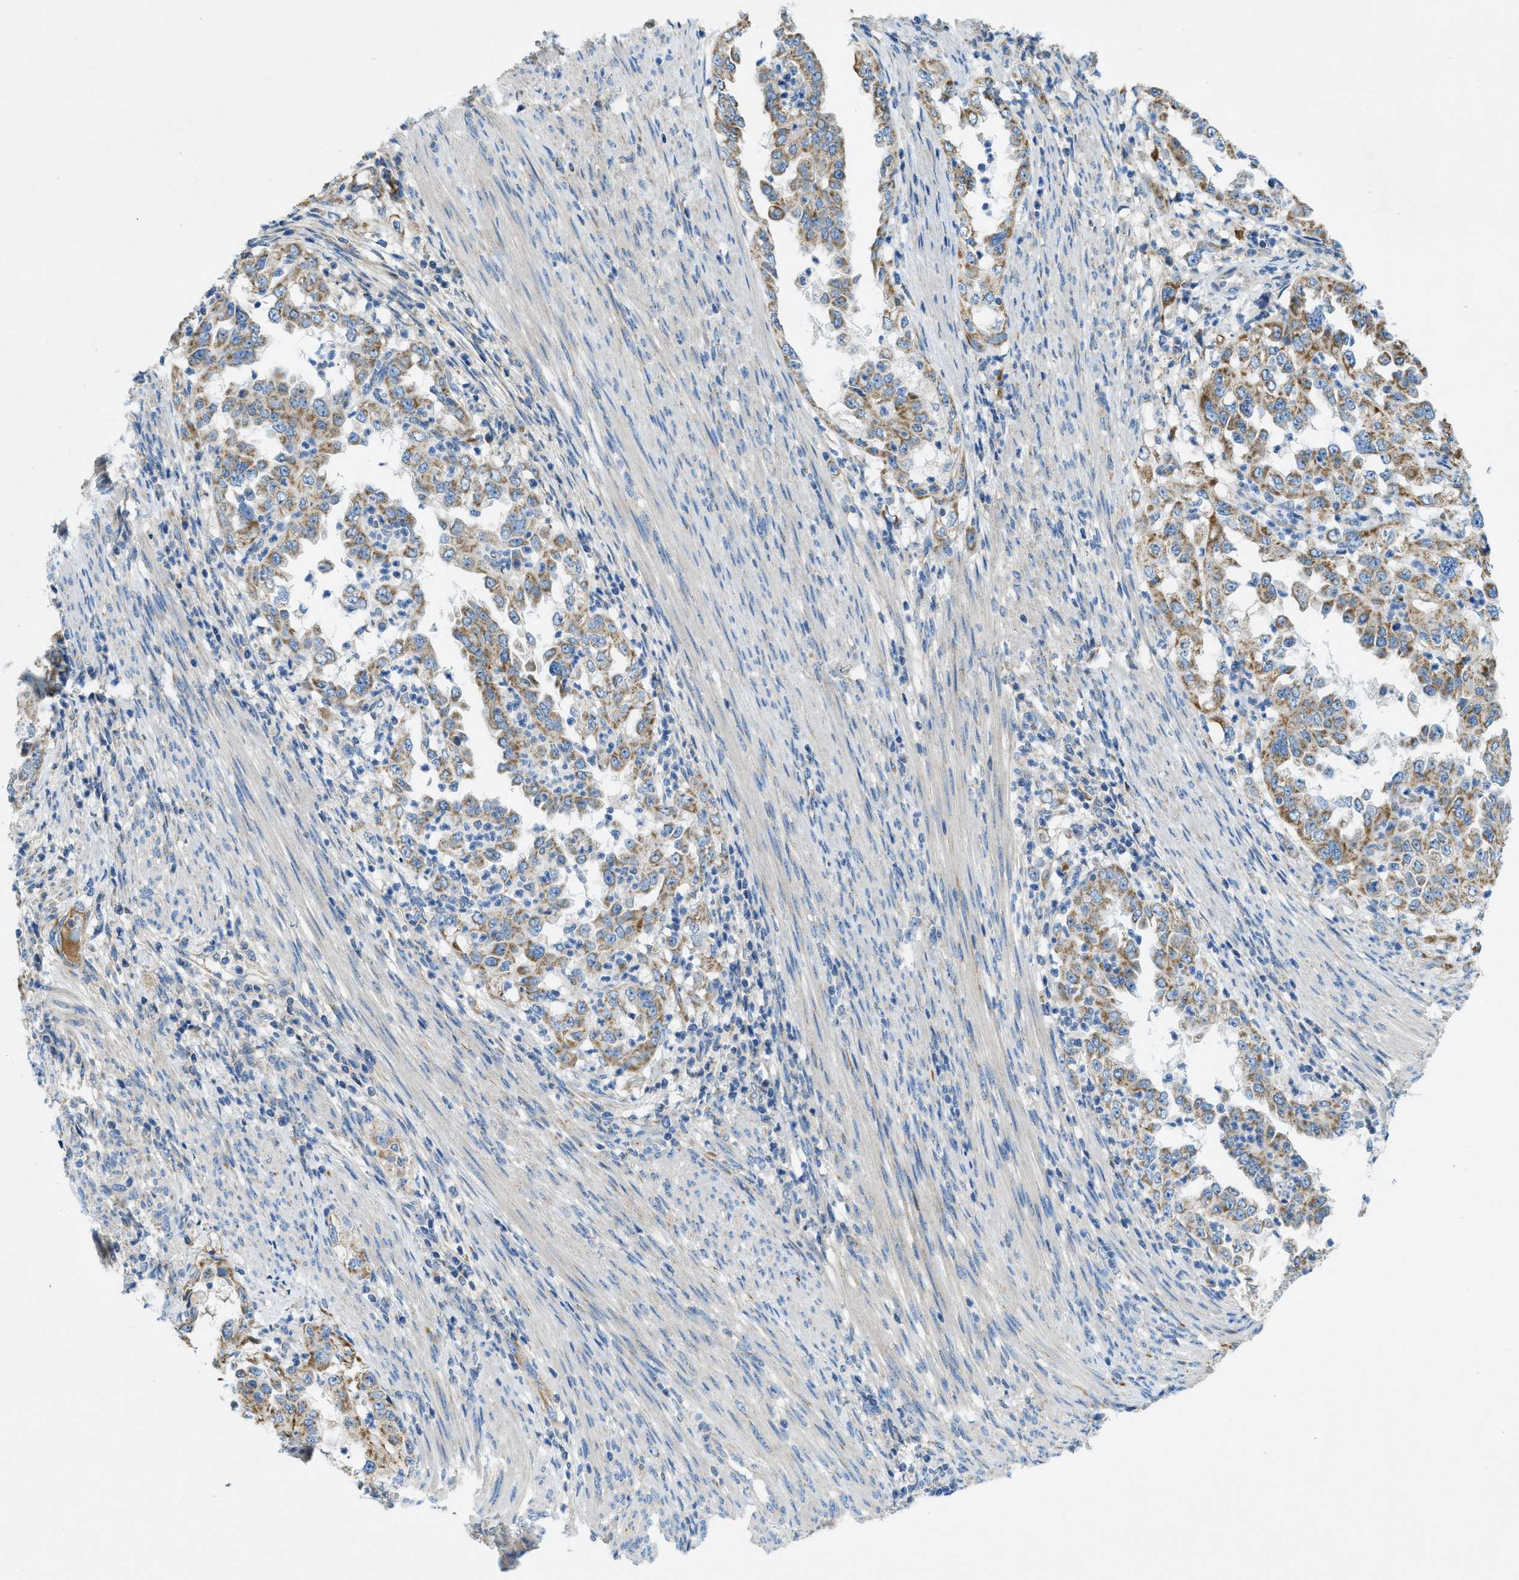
{"staining": {"intensity": "moderate", "quantity": ">75%", "location": "cytoplasmic/membranous"}, "tissue": "endometrial cancer", "cell_type": "Tumor cells", "image_type": "cancer", "snomed": [{"axis": "morphology", "description": "Adenocarcinoma, NOS"}, {"axis": "topography", "description": "Endometrium"}], "caption": "This is an image of immunohistochemistry staining of endometrial cancer, which shows moderate expression in the cytoplasmic/membranous of tumor cells.", "gene": "CYGB", "patient": {"sex": "female", "age": 85}}